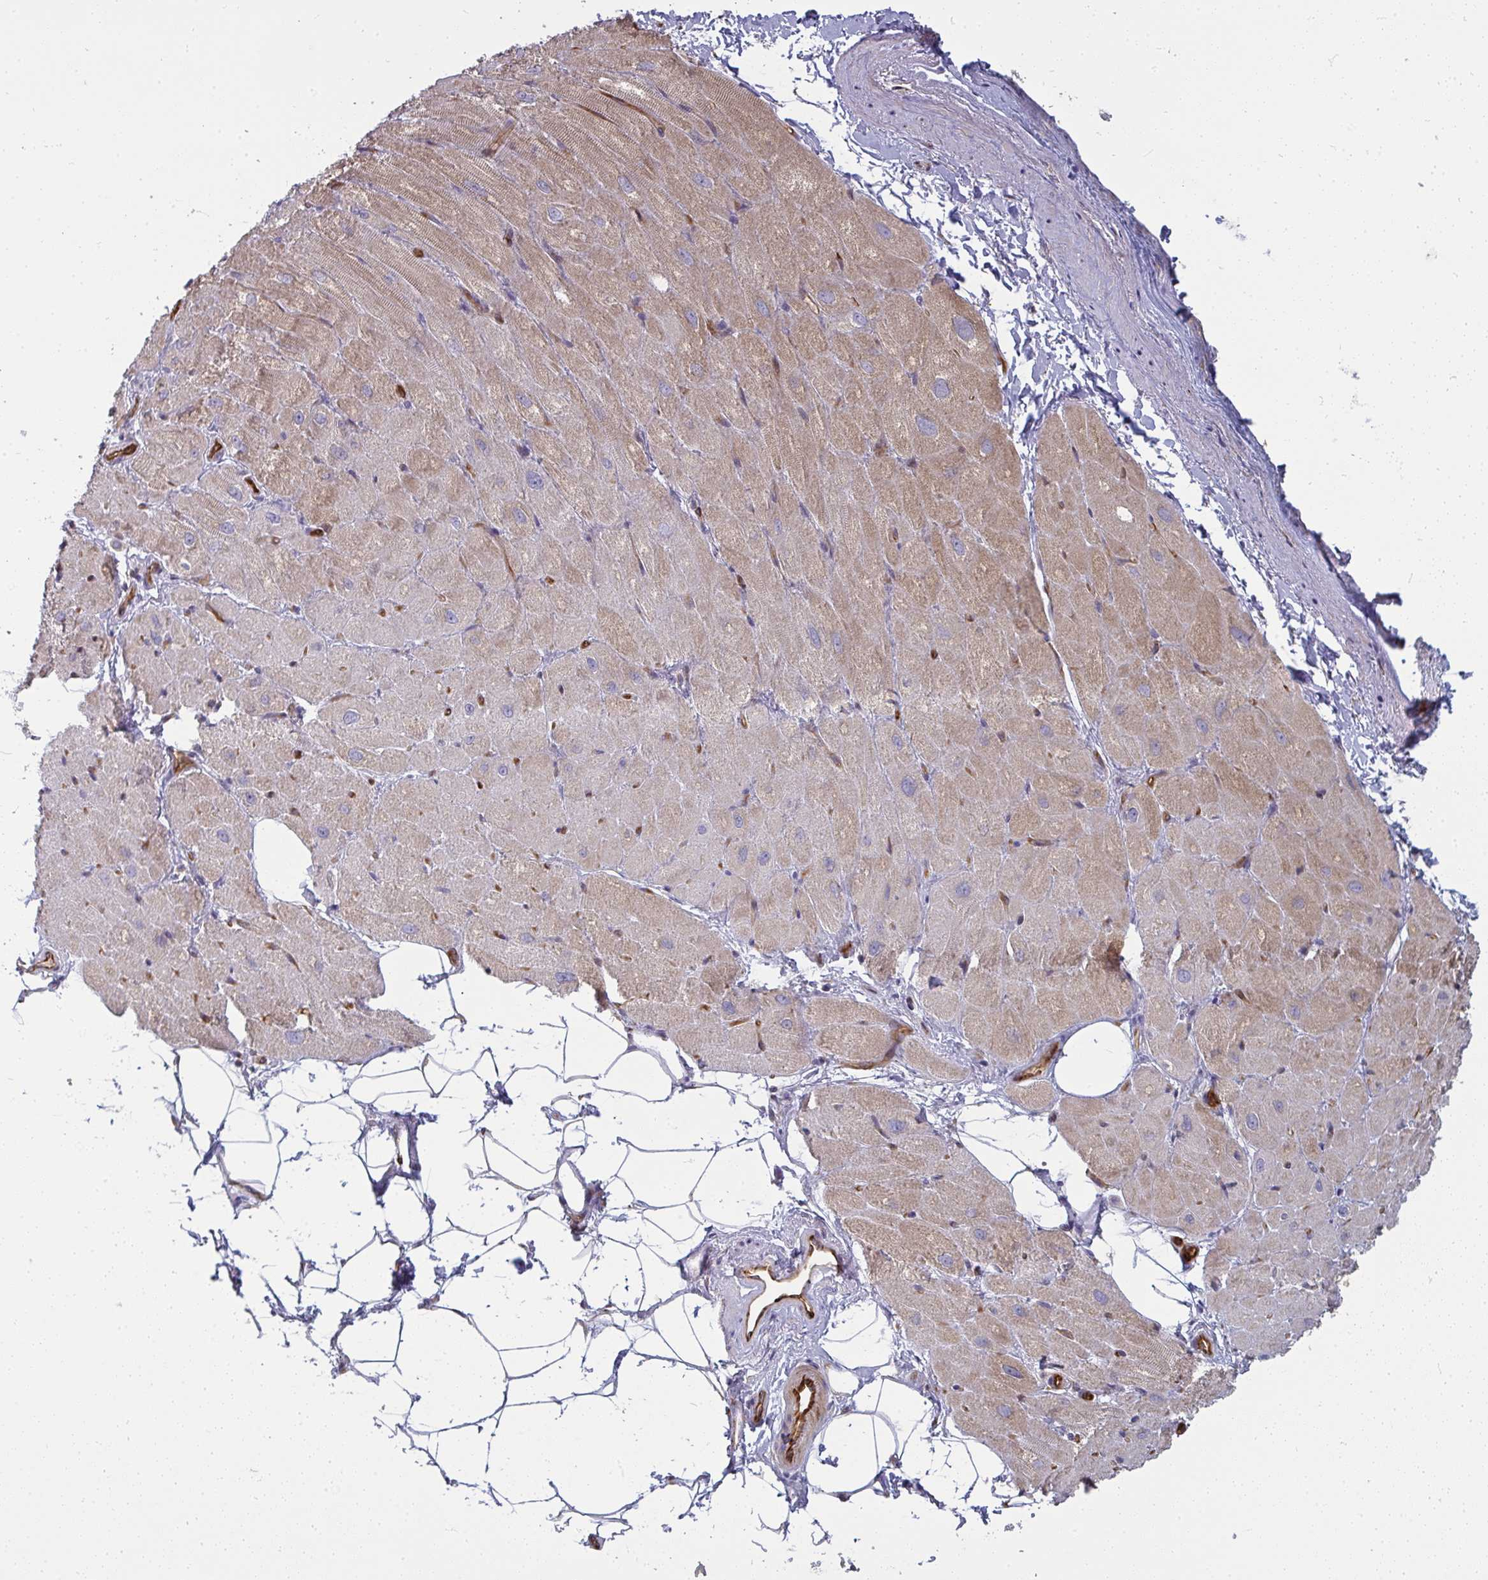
{"staining": {"intensity": "weak", "quantity": ">75%", "location": "cytoplasmic/membranous"}, "tissue": "heart muscle", "cell_type": "Cardiomyocytes", "image_type": "normal", "snomed": [{"axis": "morphology", "description": "Normal tissue, NOS"}, {"axis": "topography", "description": "Heart"}], "caption": "IHC (DAB (3,3'-diaminobenzidine)) staining of normal heart muscle shows weak cytoplasmic/membranous protein positivity in approximately >75% of cardiomyocytes.", "gene": "IFIT3", "patient": {"sex": "male", "age": 62}}